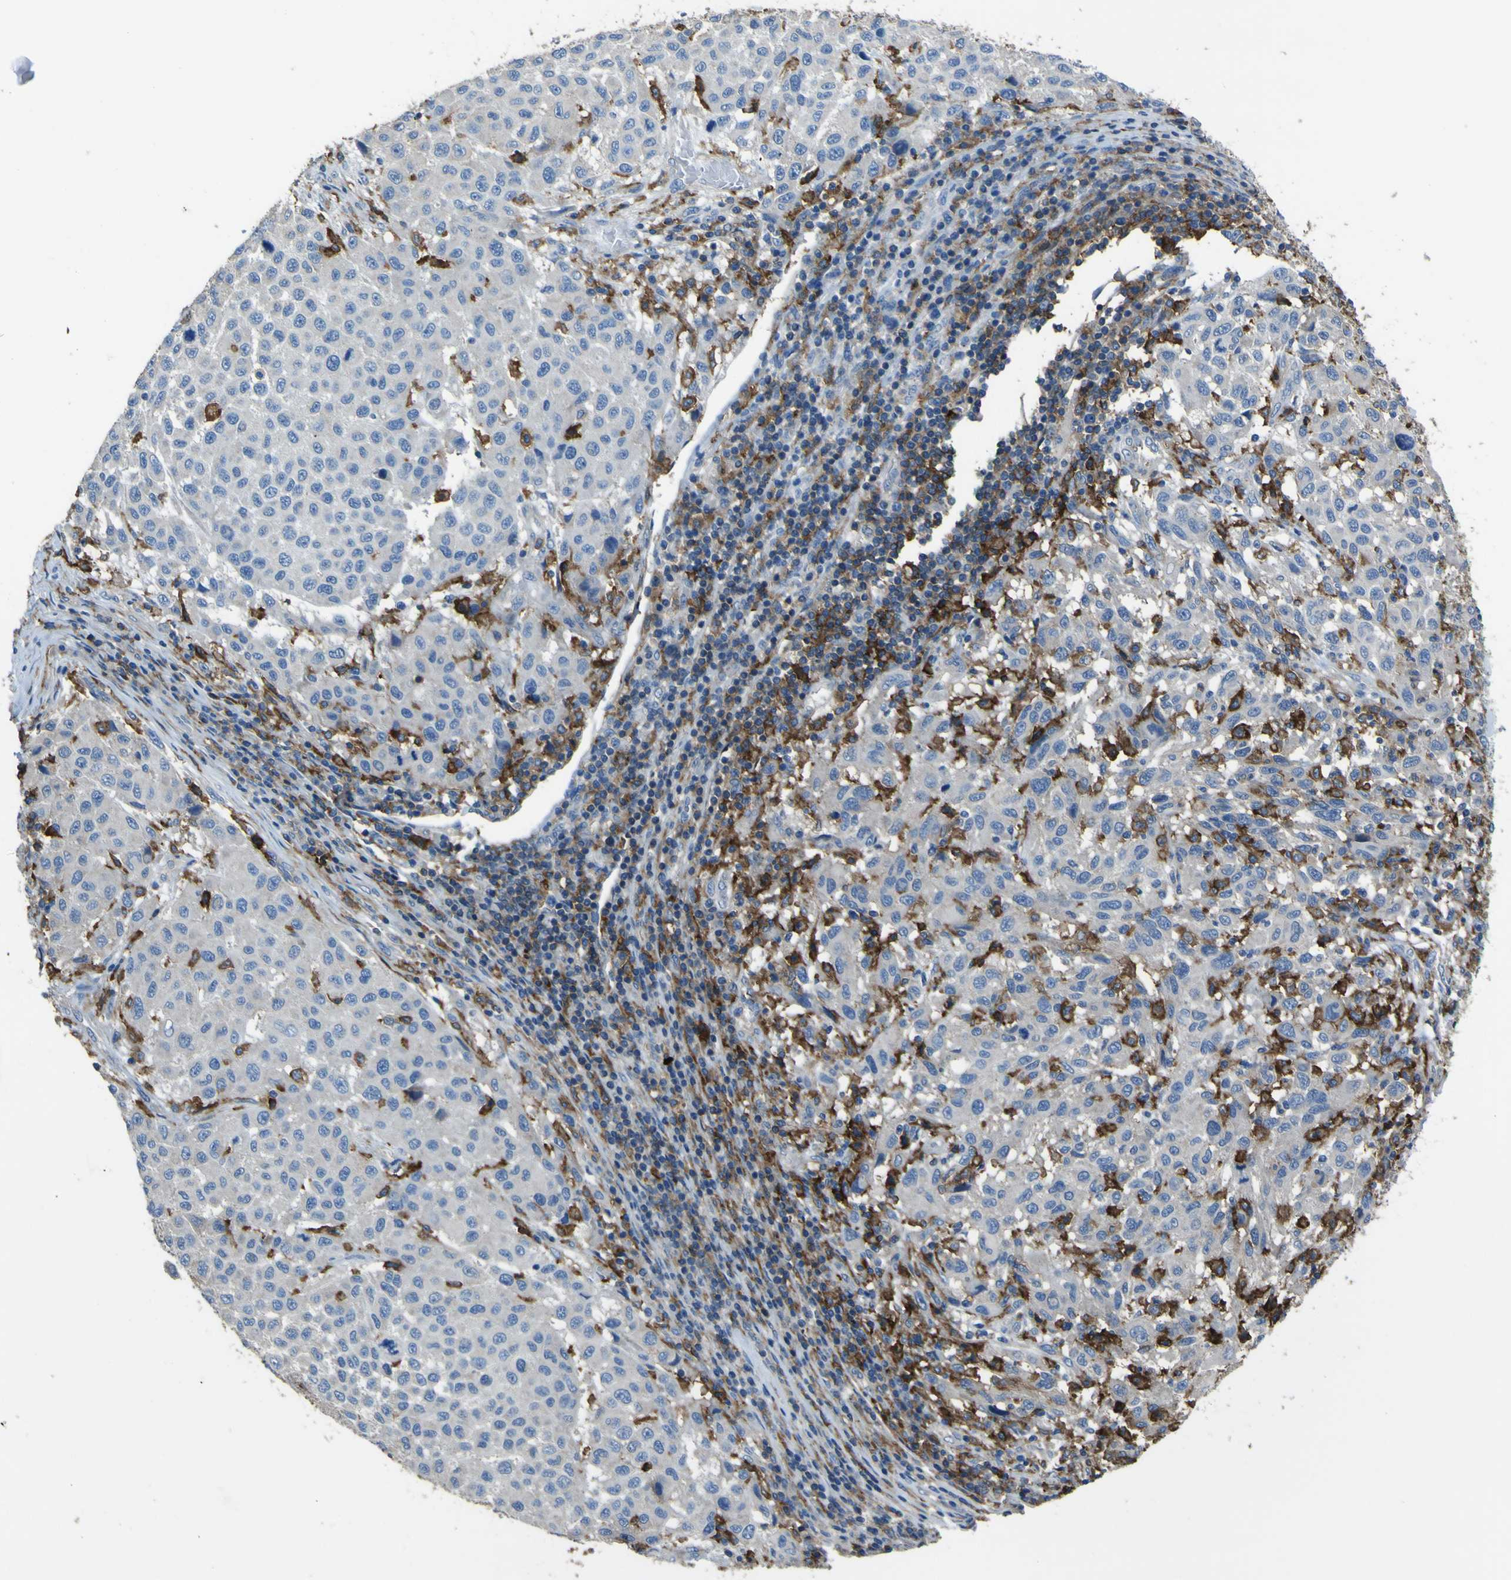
{"staining": {"intensity": "negative", "quantity": "none", "location": "none"}, "tissue": "melanoma", "cell_type": "Tumor cells", "image_type": "cancer", "snomed": [{"axis": "morphology", "description": "Malignant melanoma, Metastatic site"}, {"axis": "topography", "description": "Lymph node"}], "caption": "An immunohistochemistry (IHC) histopathology image of malignant melanoma (metastatic site) is shown. There is no staining in tumor cells of malignant melanoma (metastatic site).", "gene": "LAIR1", "patient": {"sex": "male", "age": 61}}